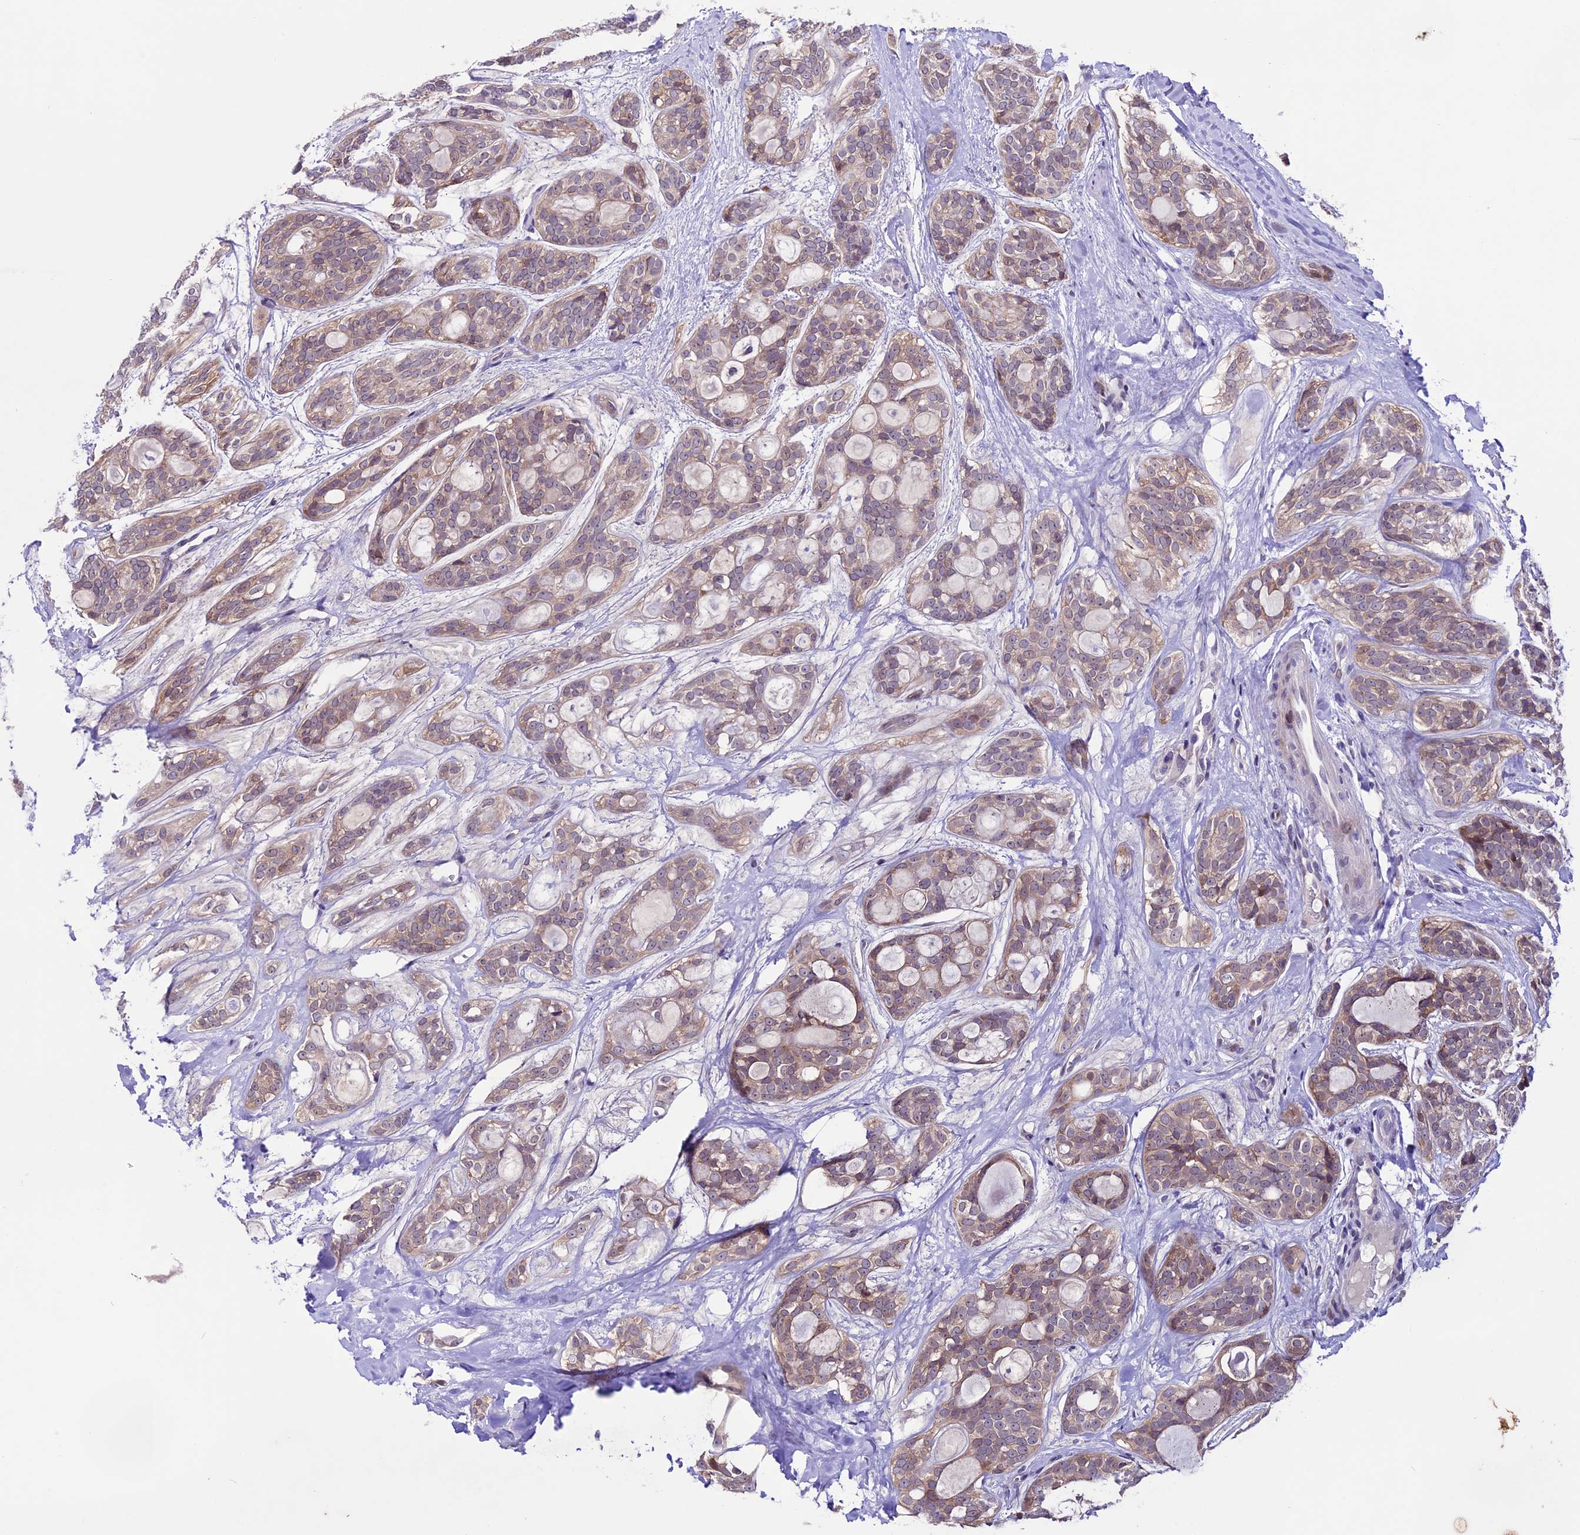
{"staining": {"intensity": "weak", "quantity": "25%-75%", "location": "cytoplasmic/membranous"}, "tissue": "head and neck cancer", "cell_type": "Tumor cells", "image_type": "cancer", "snomed": [{"axis": "morphology", "description": "Adenocarcinoma, NOS"}, {"axis": "topography", "description": "Head-Neck"}], "caption": "Immunohistochemical staining of adenocarcinoma (head and neck) demonstrates low levels of weak cytoplasmic/membranous expression in about 25%-75% of tumor cells.", "gene": "XKR7", "patient": {"sex": "male", "age": 66}}